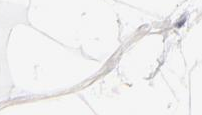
{"staining": {"intensity": "negative", "quantity": "none", "location": "none"}, "tissue": "adipose tissue", "cell_type": "Adipocytes", "image_type": "normal", "snomed": [{"axis": "morphology", "description": "Normal tissue, NOS"}, {"axis": "morphology", "description": "Duct carcinoma"}, {"axis": "topography", "description": "Breast"}, {"axis": "topography", "description": "Adipose tissue"}], "caption": "Human adipose tissue stained for a protein using immunohistochemistry displays no expression in adipocytes.", "gene": "ZNF155", "patient": {"sex": "female", "age": 37}}